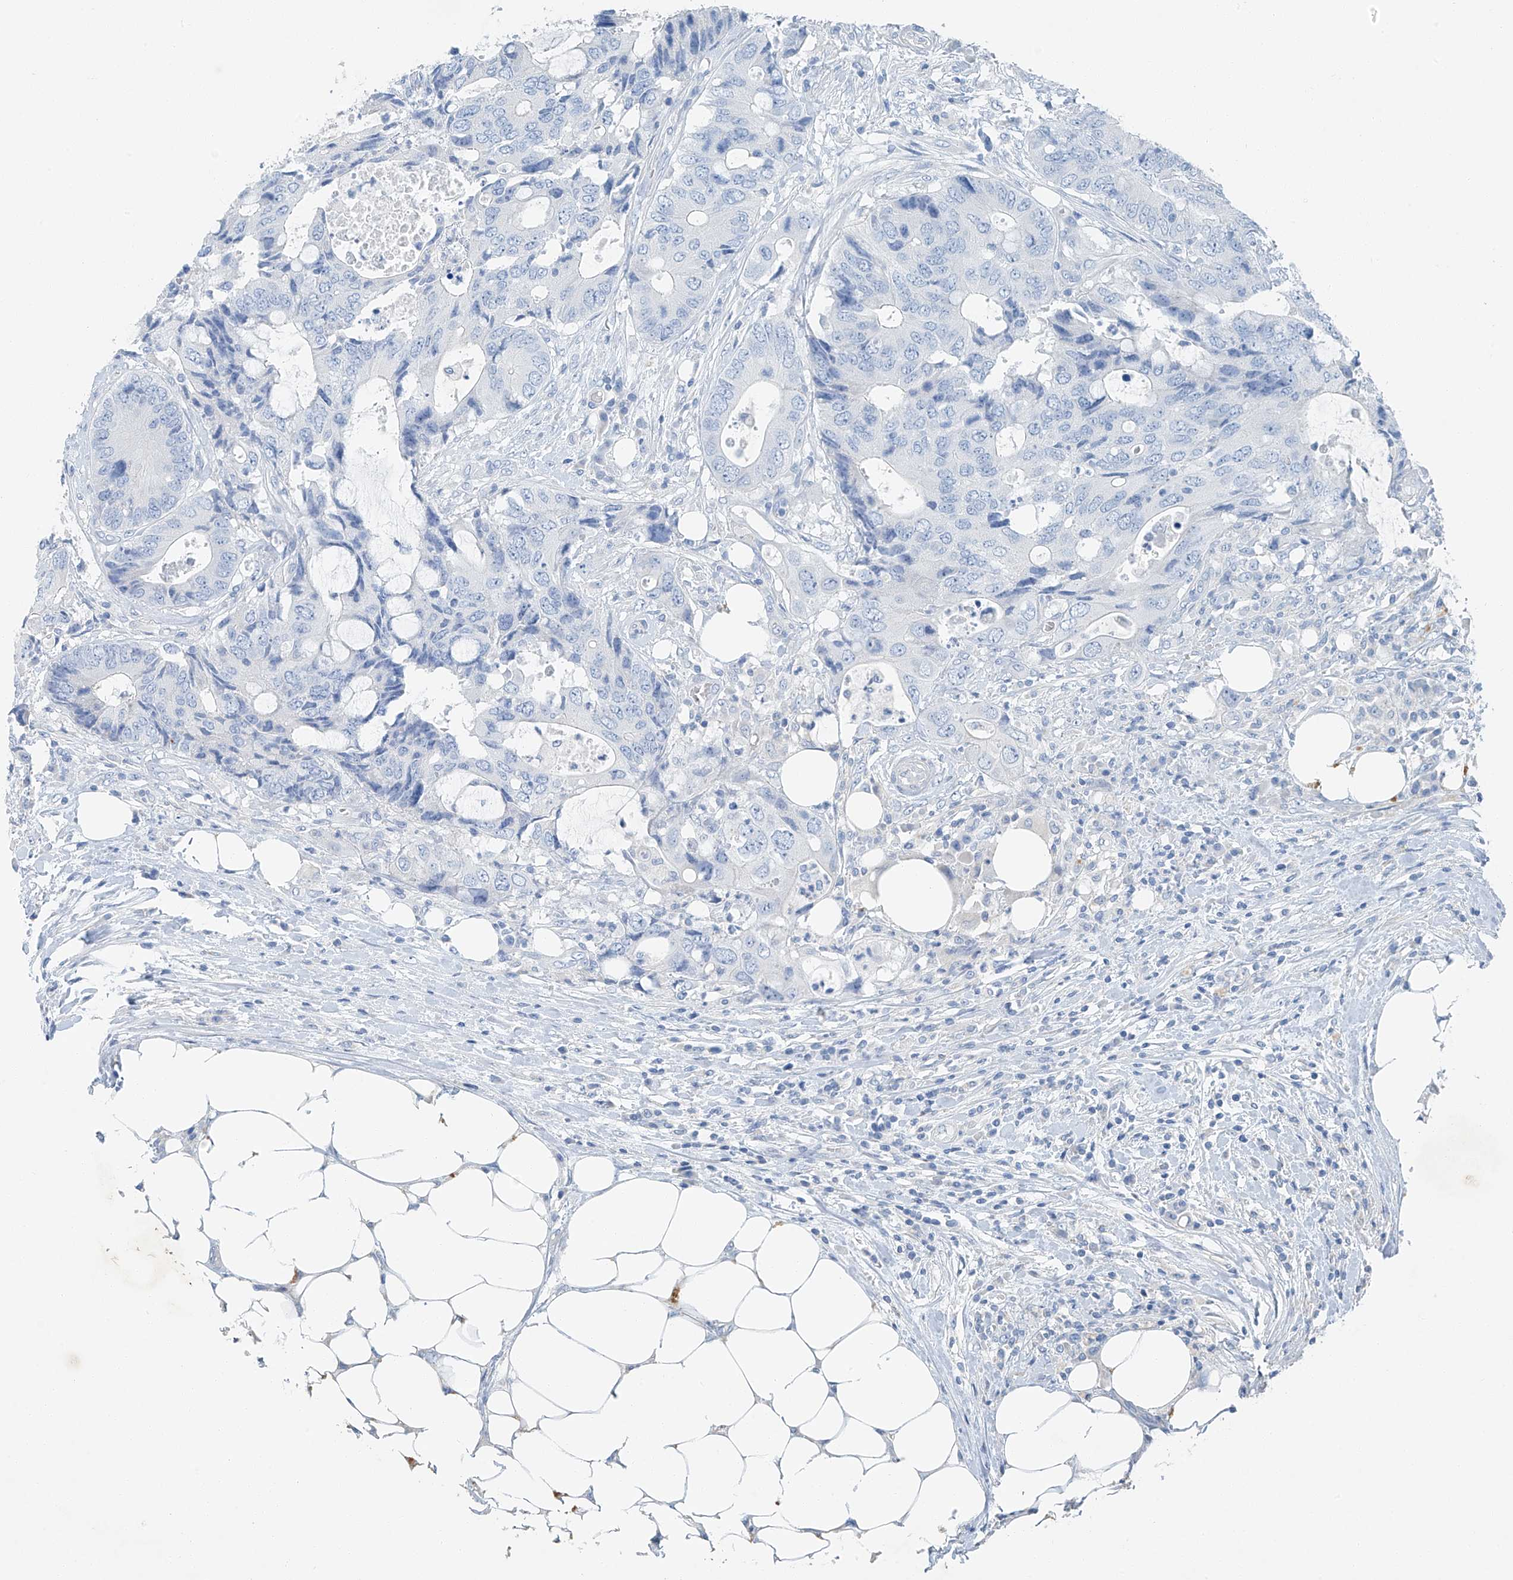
{"staining": {"intensity": "negative", "quantity": "none", "location": "none"}, "tissue": "colorectal cancer", "cell_type": "Tumor cells", "image_type": "cancer", "snomed": [{"axis": "morphology", "description": "Adenocarcinoma, NOS"}, {"axis": "topography", "description": "Colon"}], "caption": "Immunohistochemical staining of colorectal cancer shows no significant expression in tumor cells.", "gene": "C1orf87", "patient": {"sex": "male", "age": 71}}